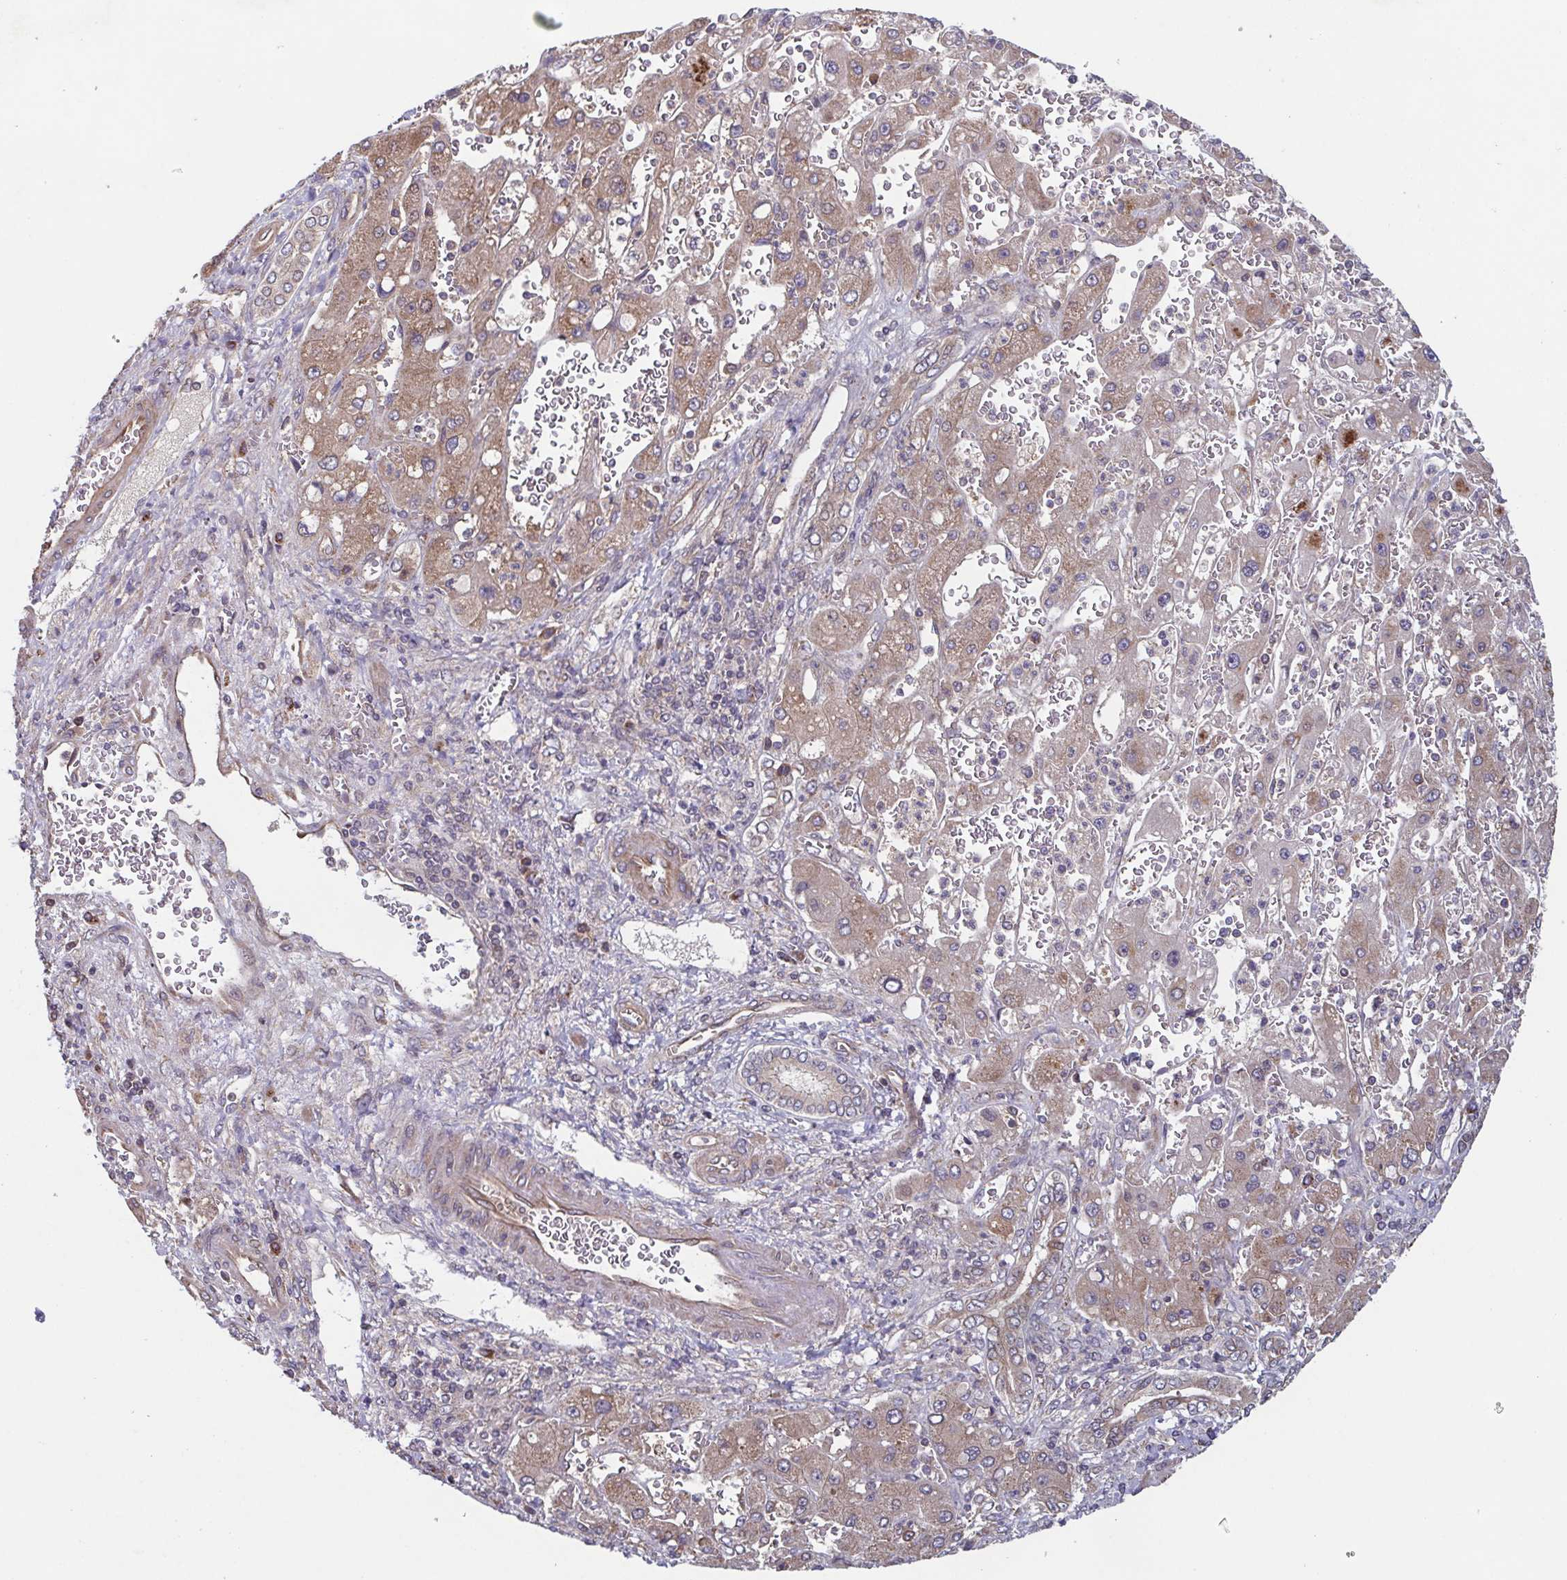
{"staining": {"intensity": "weak", "quantity": "25%-75%", "location": "cytoplasmic/membranous"}, "tissue": "liver cancer", "cell_type": "Tumor cells", "image_type": "cancer", "snomed": [{"axis": "morphology", "description": "Carcinoma, Hepatocellular, NOS"}, {"axis": "topography", "description": "Liver"}], "caption": "An image of human hepatocellular carcinoma (liver) stained for a protein shows weak cytoplasmic/membranous brown staining in tumor cells. The protein is shown in brown color, while the nuclei are stained blue.", "gene": "COPB1", "patient": {"sex": "female", "age": 73}}